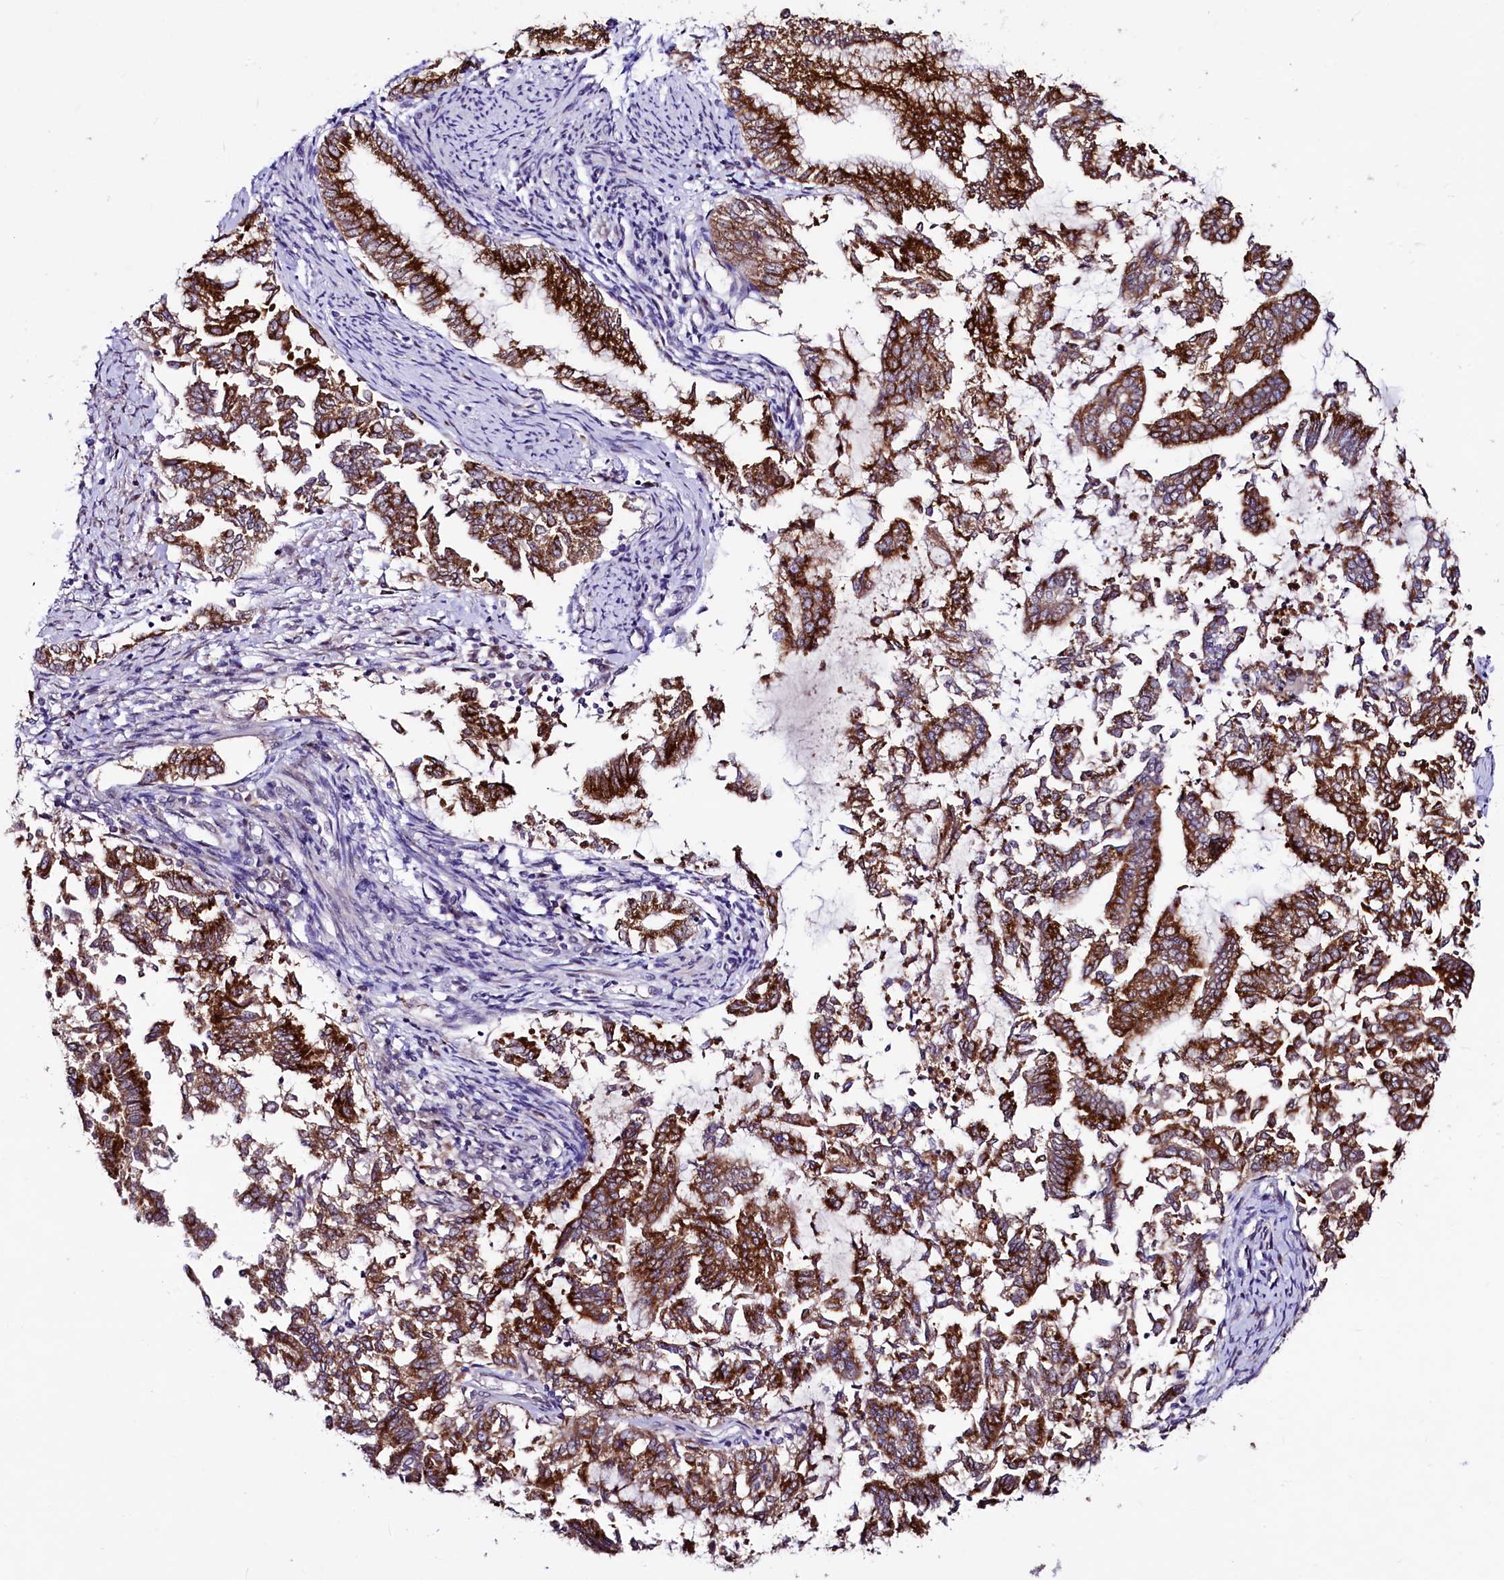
{"staining": {"intensity": "strong", "quantity": ">75%", "location": "cytoplasmic/membranous"}, "tissue": "endometrial cancer", "cell_type": "Tumor cells", "image_type": "cancer", "snomed": [{"axis": "morphology", "description": "Adenocarcinoma, NOS"}, {"axis": "topography", "description": "Endometrium"}], "caption": "Brown immunohistochemical staining in endometrial adenocarcinoma exhibits strong cytoplasmic/membranous positivity in approximately >75% of tumor cells. Nuclei are stained in blue.", "gene": "LEUTX", "patient": {"sex": "female", "age": 79}}